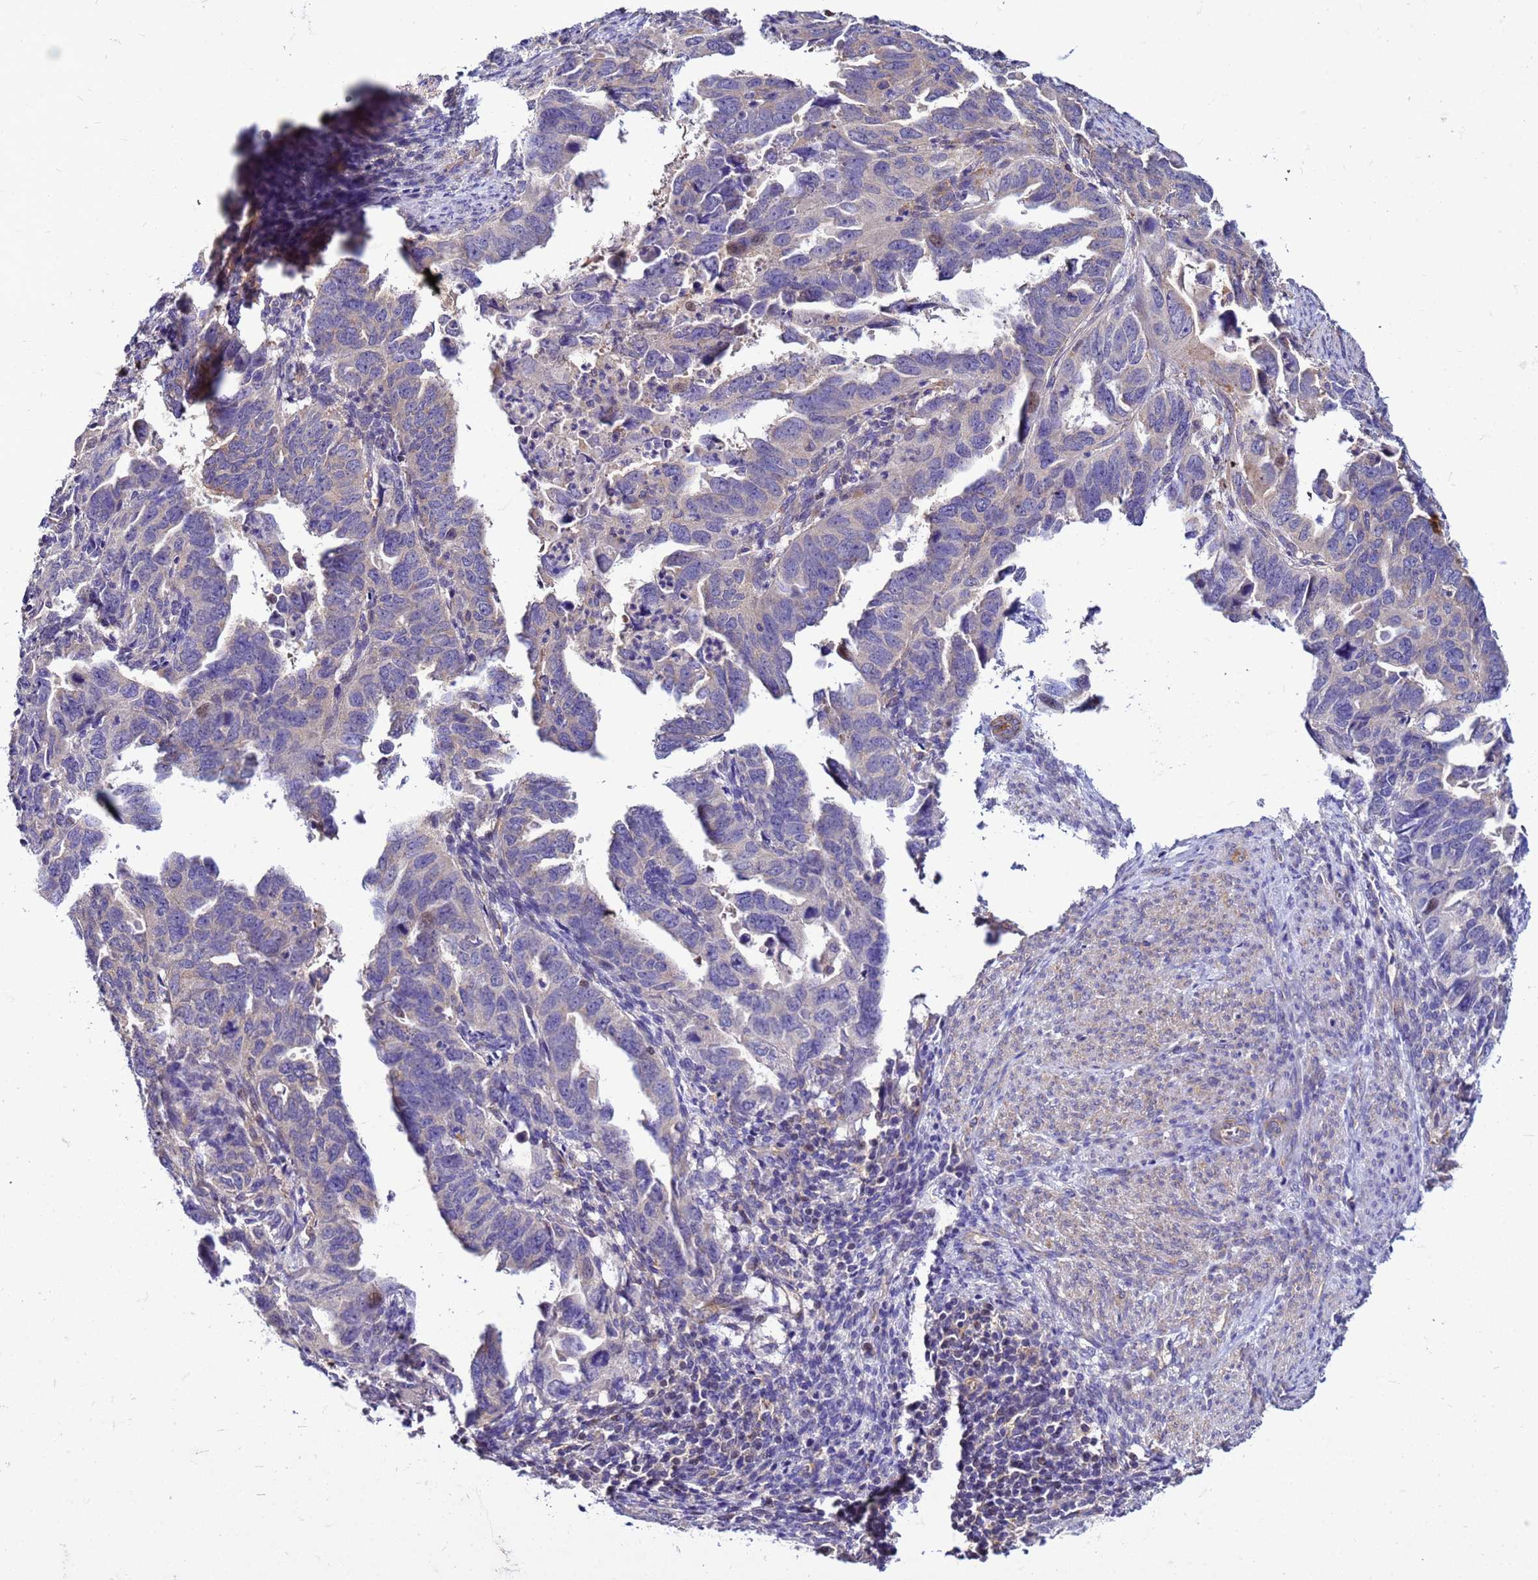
{"staining": {"intensity": "negative", "quantity": "none", "location": "none"}, "tissue": "endometrial cancer", "cell_type": "Tumor cells", "image_type": "cancer", "snomed": [{"axis": "morphology", "description": "Adenocarcinoma, NOS"}, {"axis": "topography", "description": "Endometrium"}], "caption": "IHC photomicrograph of neoplastic tissue: endometrial cancer stained with DAB (3,3'-diaminobenzidine) demonstrates no significant protein expression in tumor cells.", "gene": "PKD1", "patient": {"sex": "female", "age": 65}}